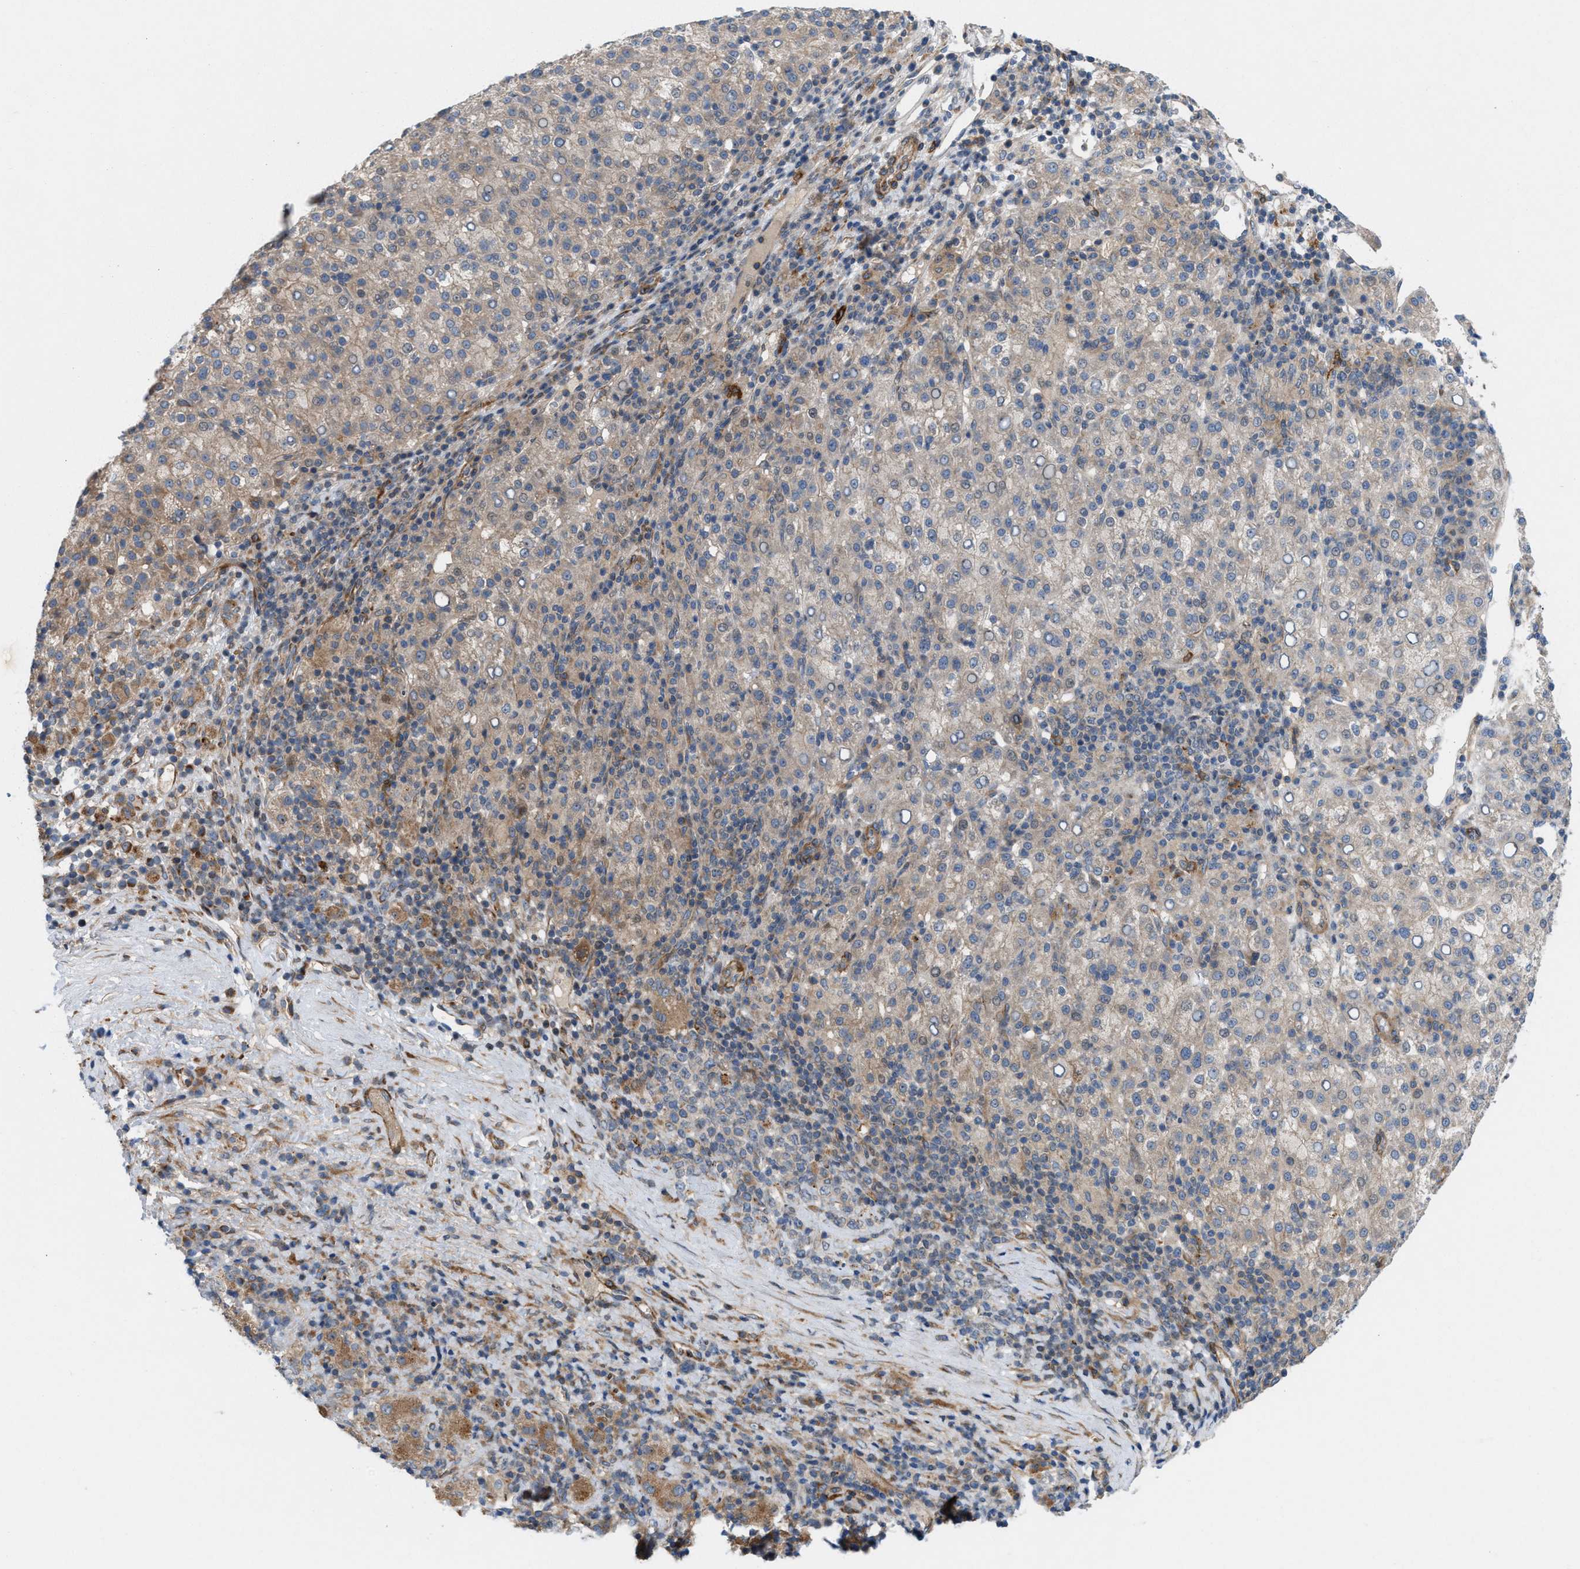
{"staining": {"intensity": "weak", "quantity": "<25%", "location": "cytoplasmic/membranous"}, "tissue": "liver cancer", "cell_type": "Tumor cells", "image_type": "cancer", "snomed": [{"axis": "morphology", "description": "Carcinoma, Hepatocellular, NOS"}, {"axis": "topography", "description": "Liver"}], "caption": "Immunohistochemistry histopathology image of hepatocellular carcinoma (liver) stained for a protein (brown), which displays no positivity in tumor cells.", "gene": "CYB5D1", "patient": {"sex": "female", "age": 58}}